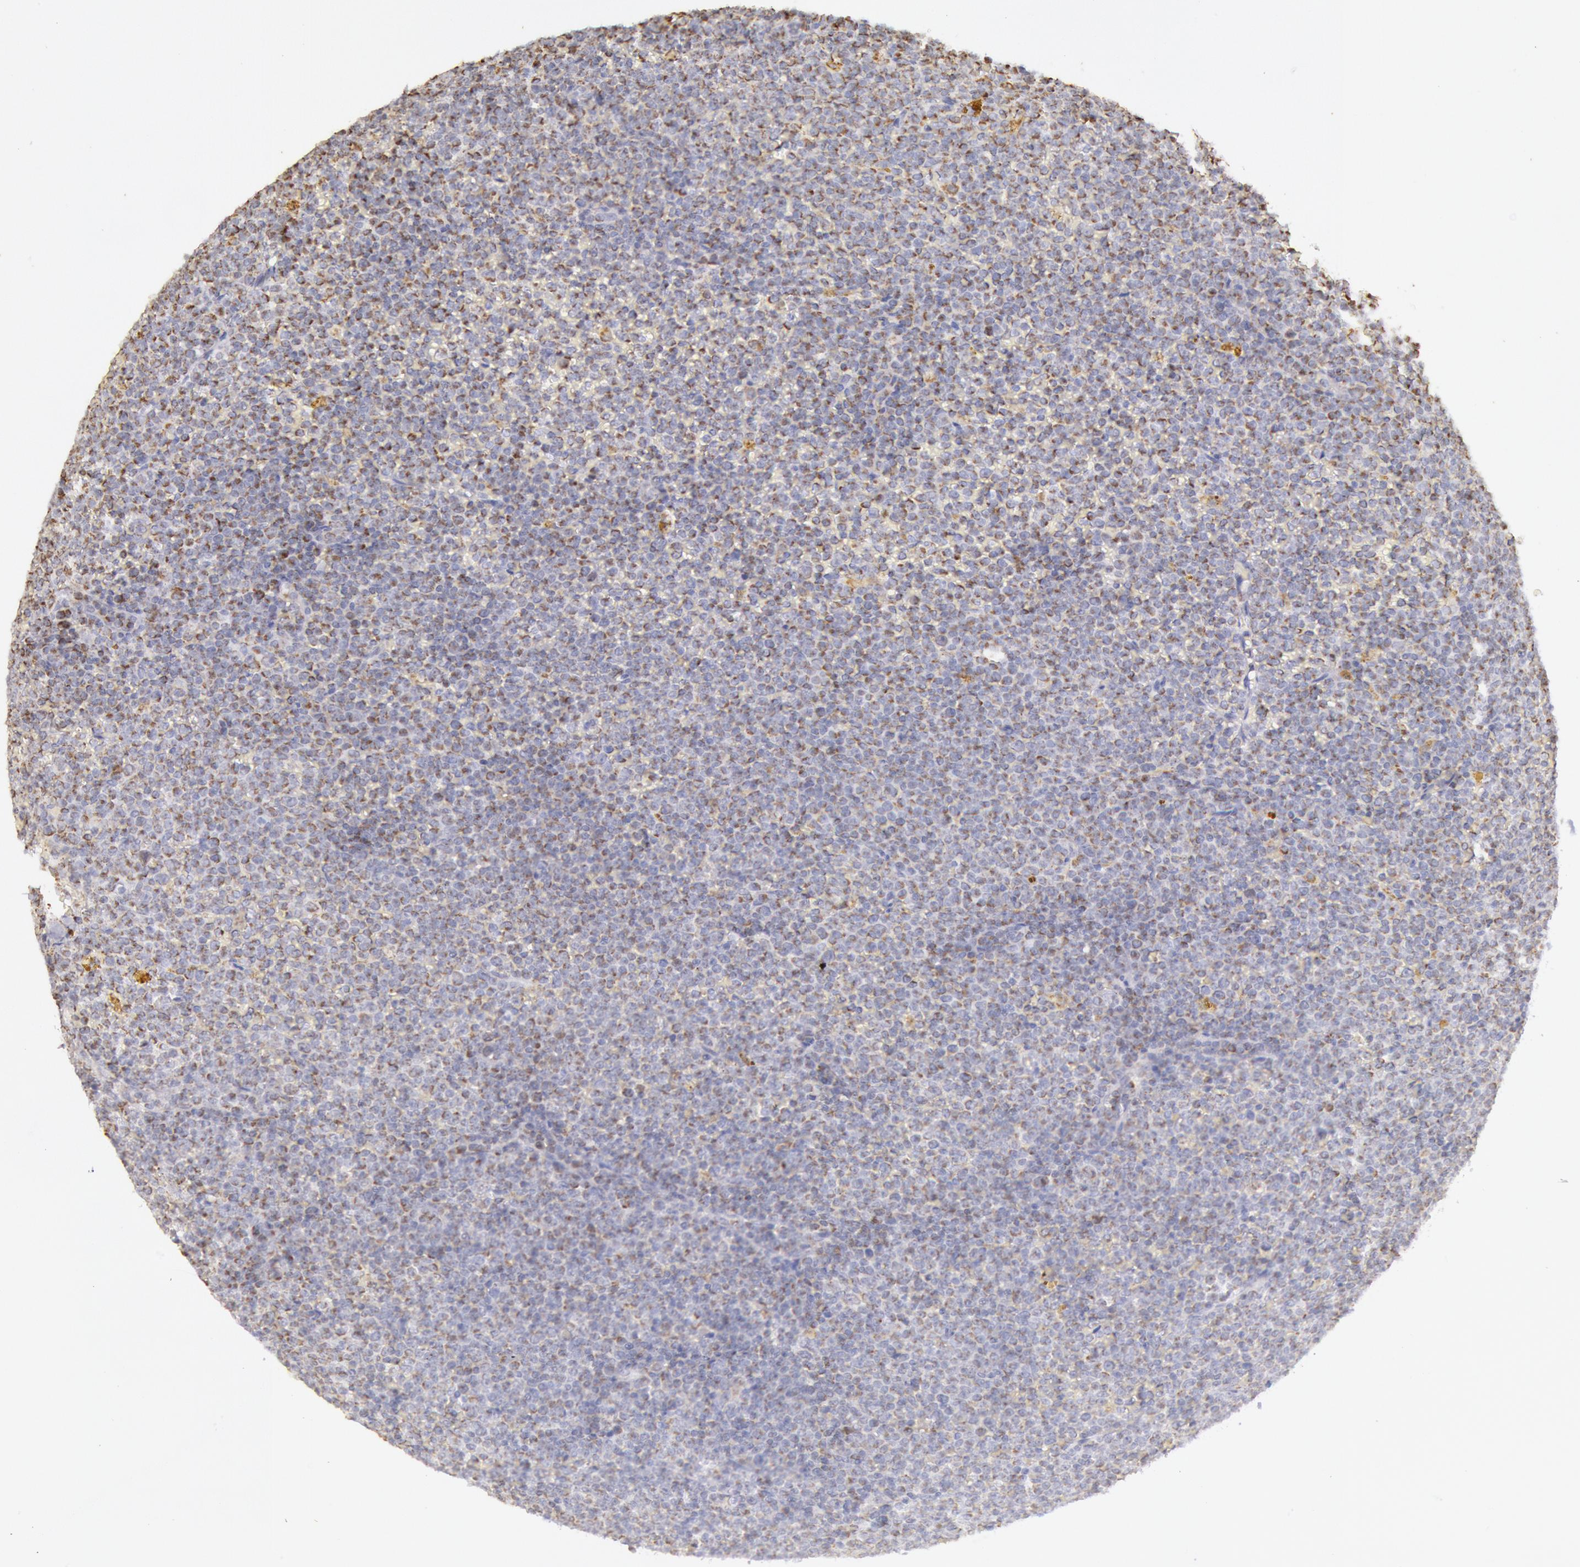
{"staining": {"intensity": "moderate", "quantity": ">75%", "location": "nuclear"}, "tissue": "lymphoma", "cell_type": "Tumor cells", "image_type": "cancer", "snomed": [{"axis": "morphology", "description": "Malignant lymphoma, non-Hodgkin's type, Low grade"}, {"axis": "topography", "description": "Lymph node"}], "caption": "IHC staining of low-grade malignant lymphoma, non-Hodgkin's type, which displays medium levels of moderate nuclear expression in about >75% of tumor cells indicating moderate nuclear protein staining. The staining was performed using DAB (3,3'-diaminobenzidine) (brown) for protein detection and nuclei were counterstained in hematoxylin (blue).", "gene": "FRMD6", "patient": {"sex": "male", "age": 50}}